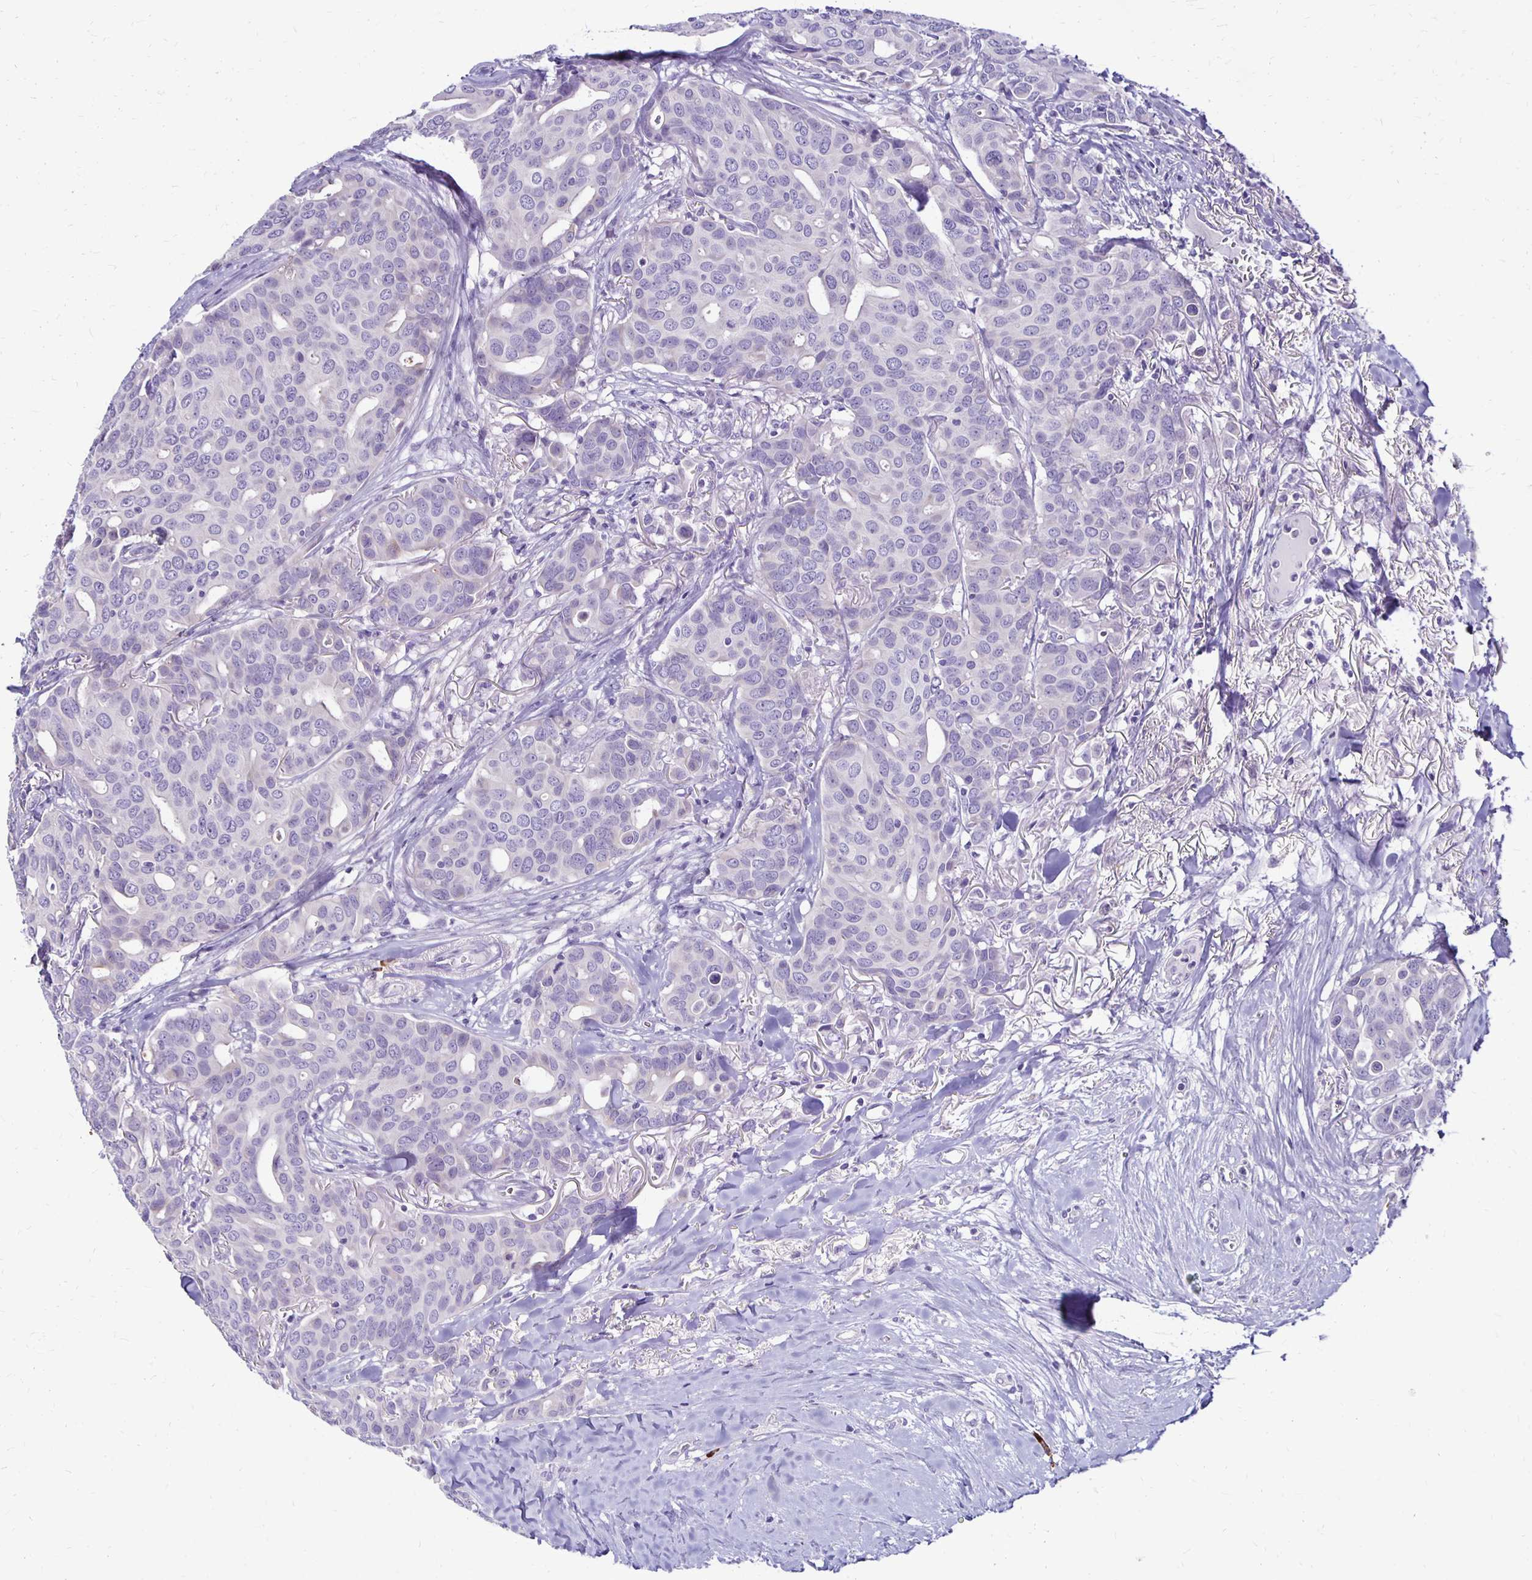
{"staining": {"intensity": "negative", "quantity": "none", "location": "none"}, "tissue": "breast cancer", "cell_type": "Tumor cells", "image_type": "cancer", "snomed": [{"axis": "morphology", "description": "Duct carcinoma"}, {"axis": "topography", "description": "Breast"}], "caption": "Immunohistochemical staining of human breast invasive ductal carcinoma exhibits no significant expression in tumor cells.", "gene": "FNTB", "patient": {"sex": "female", "age": 54}}